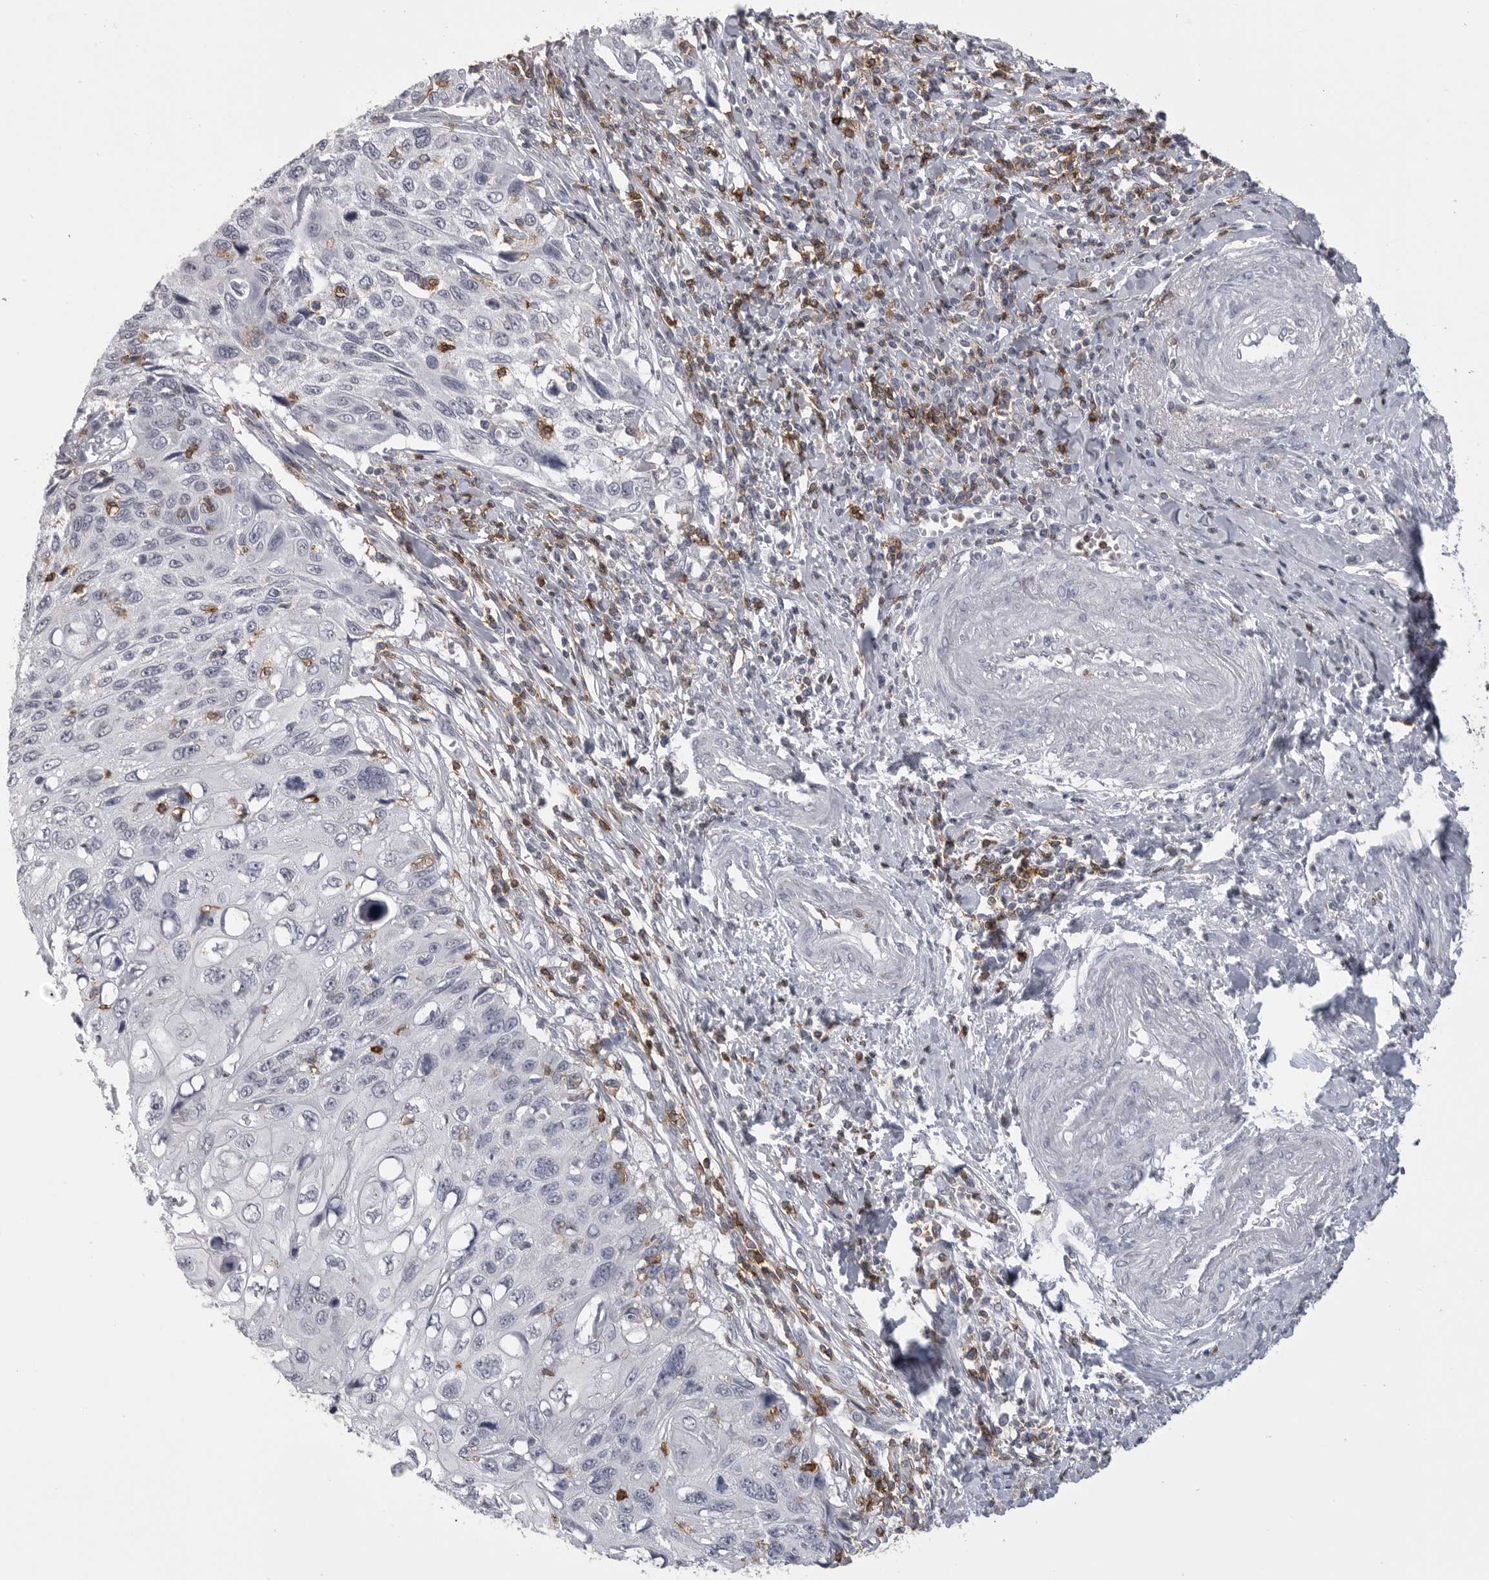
{"staining": {"intensity": "negative", "quantity": "none", "location": "none"}, "tissue": "cervical cancer", "cell_type": "Tumor cells", "image_type": "cancer", "snomed": [{"axis": "morphology", "description": "Squamous cell carcinoma, NOS"}, {"axis": "topography", "description": "Cervix"}], "caption": "Human cervical cancer stained for a protein using IHC exhibits no staining in tumor cells.", "gene": "ITGAL", "patient": {"sex": "female", "age": 70}}